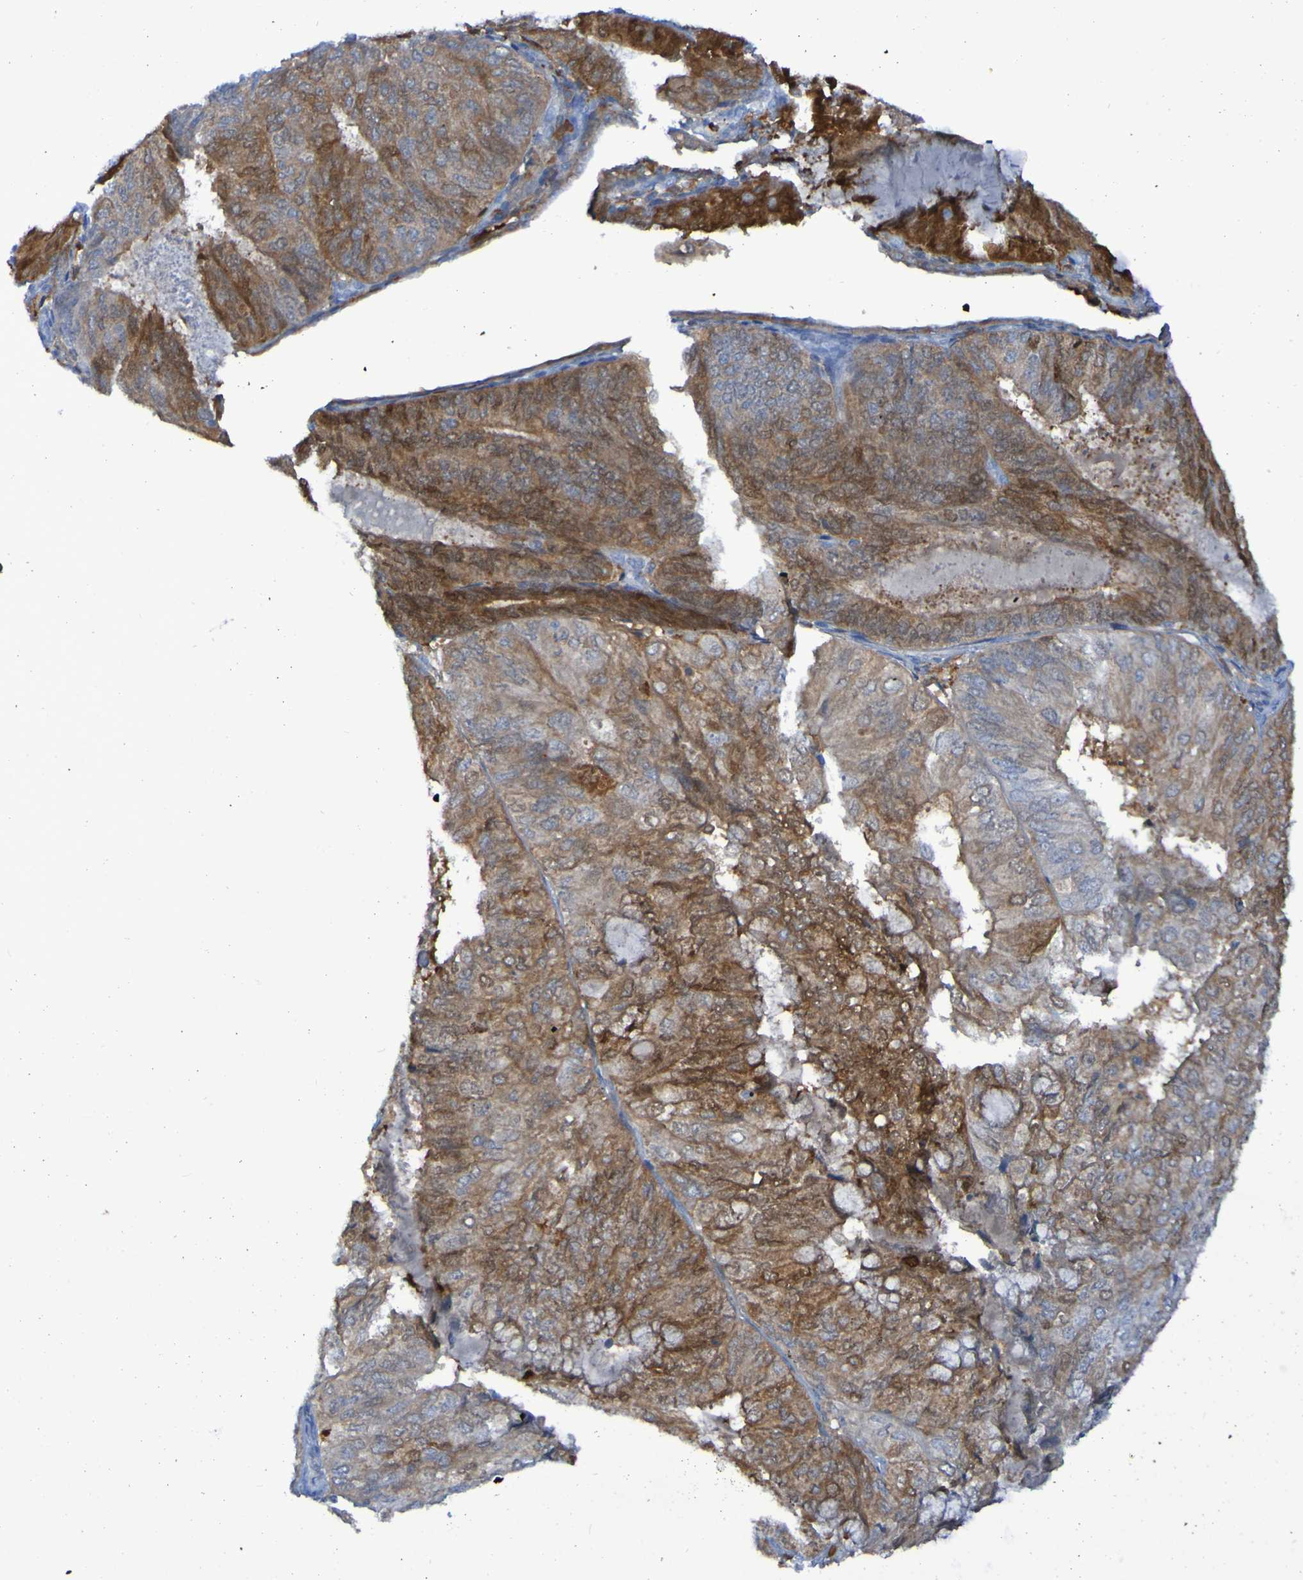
{"staining": {"intensity": "moderate", "quantity": ">75%", "location": "cytoplasmic/membranous"}, "tissue": "endometrial cancer", "cell_type": "Tumor cells", "image_type": "cancer", "snomed": [{"axis": "morphology", "description": "Adenocarcinoma, NOS"}, {"axis": "topography", "description": "Endometrium"}], "caption": "High-magnification brightfield microscopy of adenocarcinoma (endometrial) stained with DAB (brown) and counterstained with hematoxylin (blue). tumor cells exhibit moderate cytoplasmic/membranous staining is seen in approximately>75% of cells. The protein of interest is stained brown, and the nuclei are stained in blue (DAB IHC with brightfield microscopy, high magnification).", "gene": "MPPE1", "patient": {"sex": "female", "age": 81}}